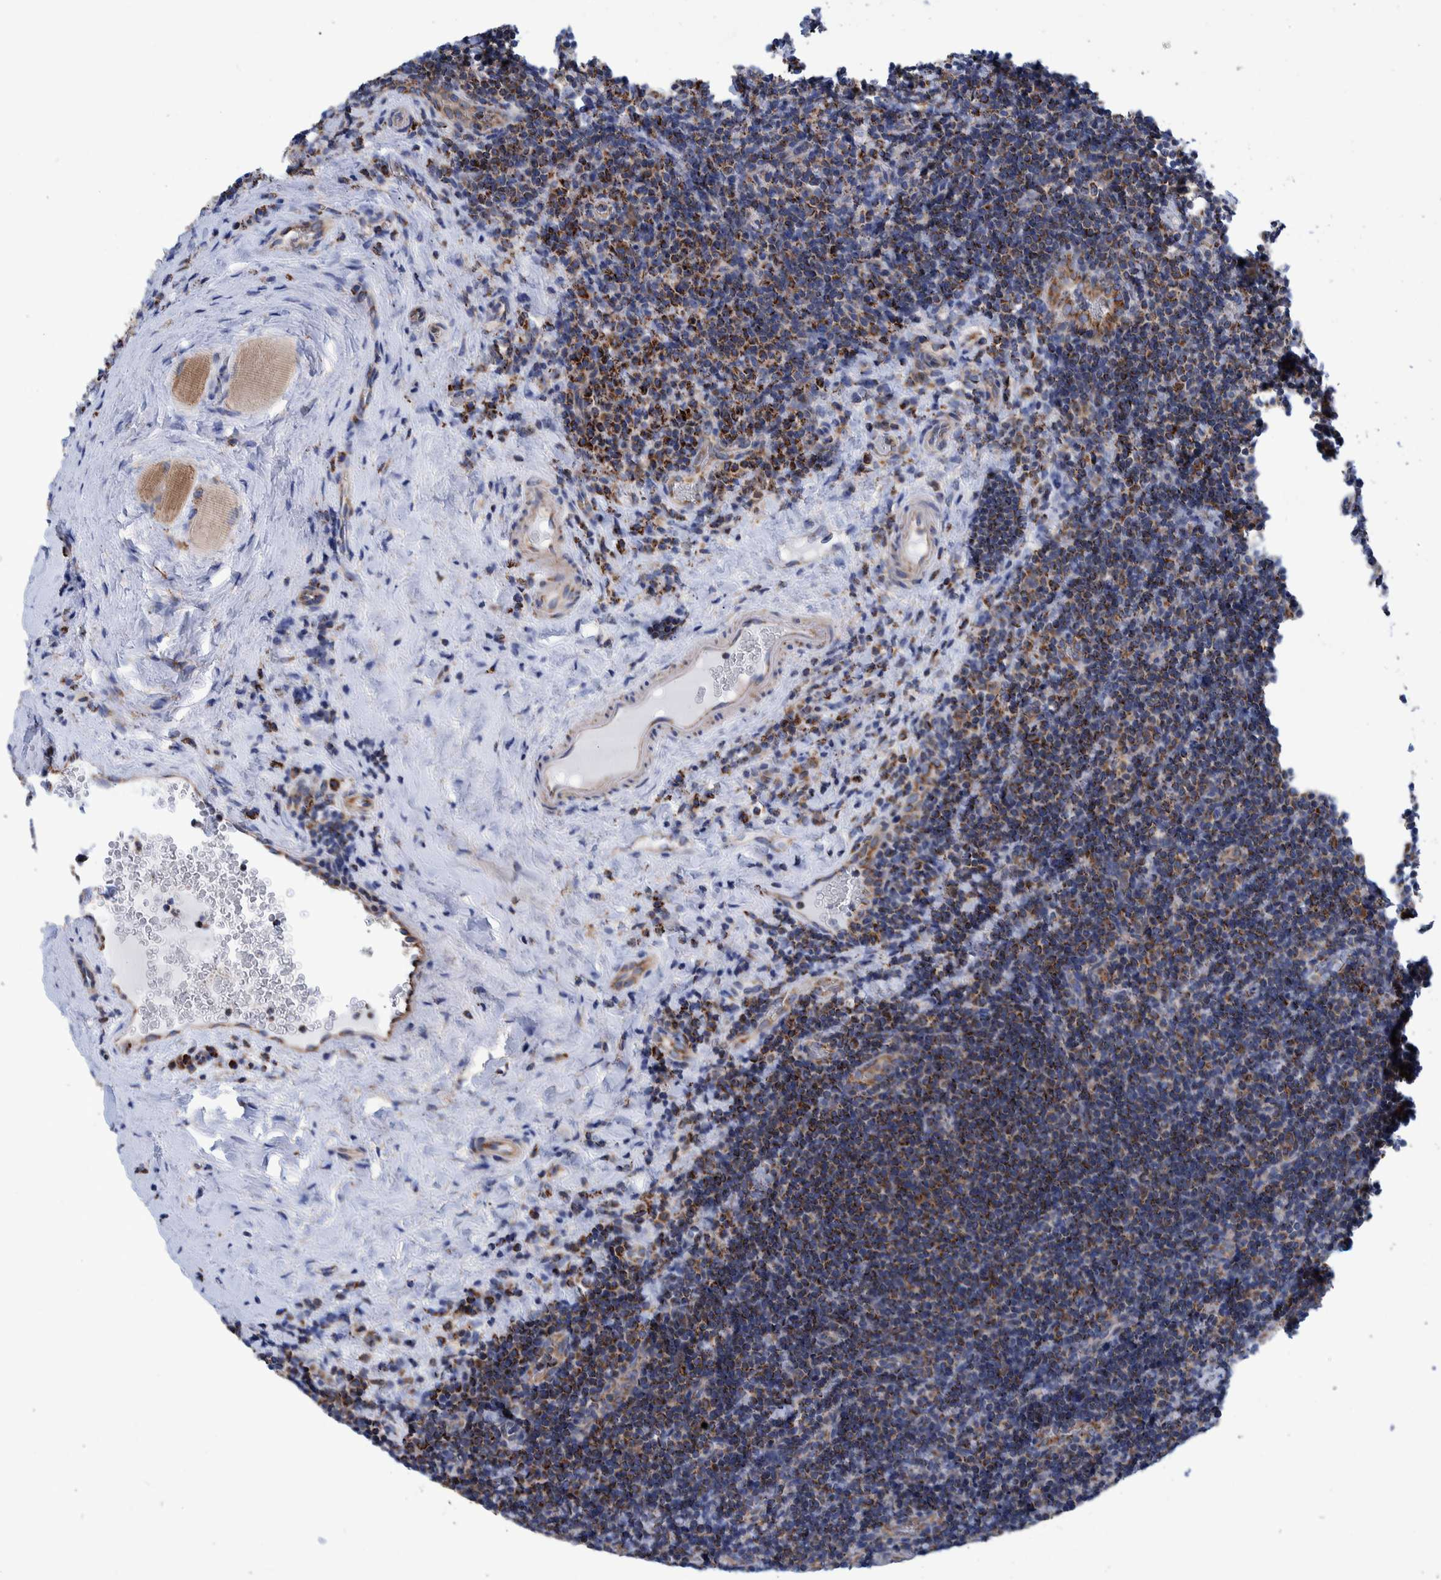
{"staining": {"intensity": "strong", "quantity": "25%-75%", "location": "cytoplasmic/membranous"}, "tissue": "lymphoma", "cell_type": "Tumor cells", "image_type": "cancer", "snomed": [{"axis": "morphology", "description": "Malignant lymphoma, non-Hodgkin's type, High grade"}, {"axis": "topography", "description": "Tonsil"}], "caption": "Lymphoma stained with immunohistochemistry reveals strong cytoplasmic/membranous positivity in about 25%-75% of tumor cells.", "gene": "BZW2", "patient": {"sex": "female", "age": 36}}